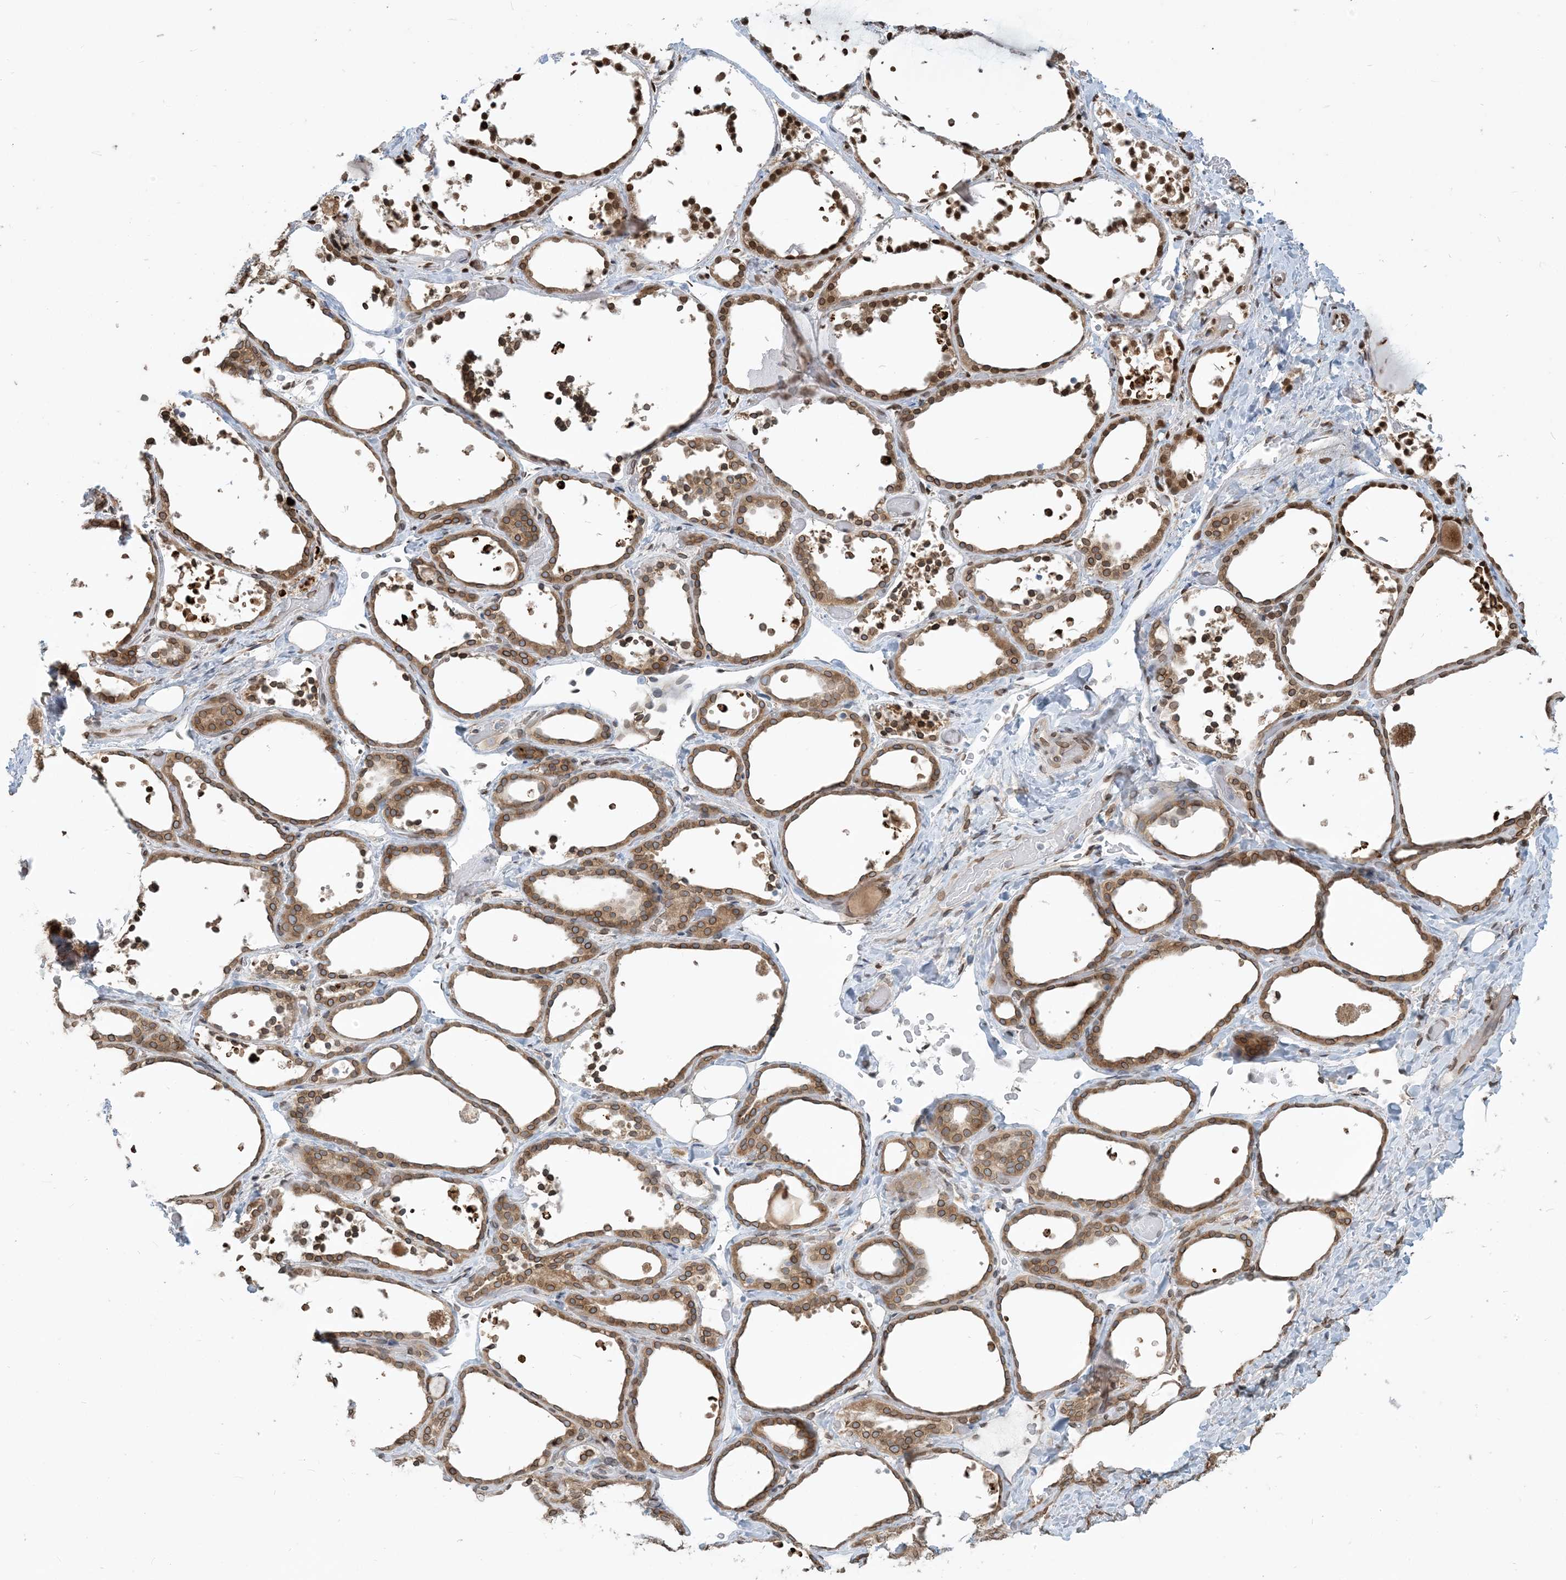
{"staining": {"intensity": "moderate", "quantity": ">75%", "location": "cytoplasmic/membranous,nuclear"}, "tissue": "thyroid gland", "cell_type": "Glandular cells", "image_type": "normal", "snomed": [{"axis": "morphology", "description": "Normal tissue, NOS"}, {"axis": "topography", "description": "Thyroid gland"}], "caption": "A high-resolution image shows immunohistochemistry staining of normal thyroid gland, which demonstrates moderate cytoplasmic/membranous,nuclear positivity in approximately >75% of glandular cells.", "gene": "WWP1", "patient": {"sex": "female", "age": 44}}